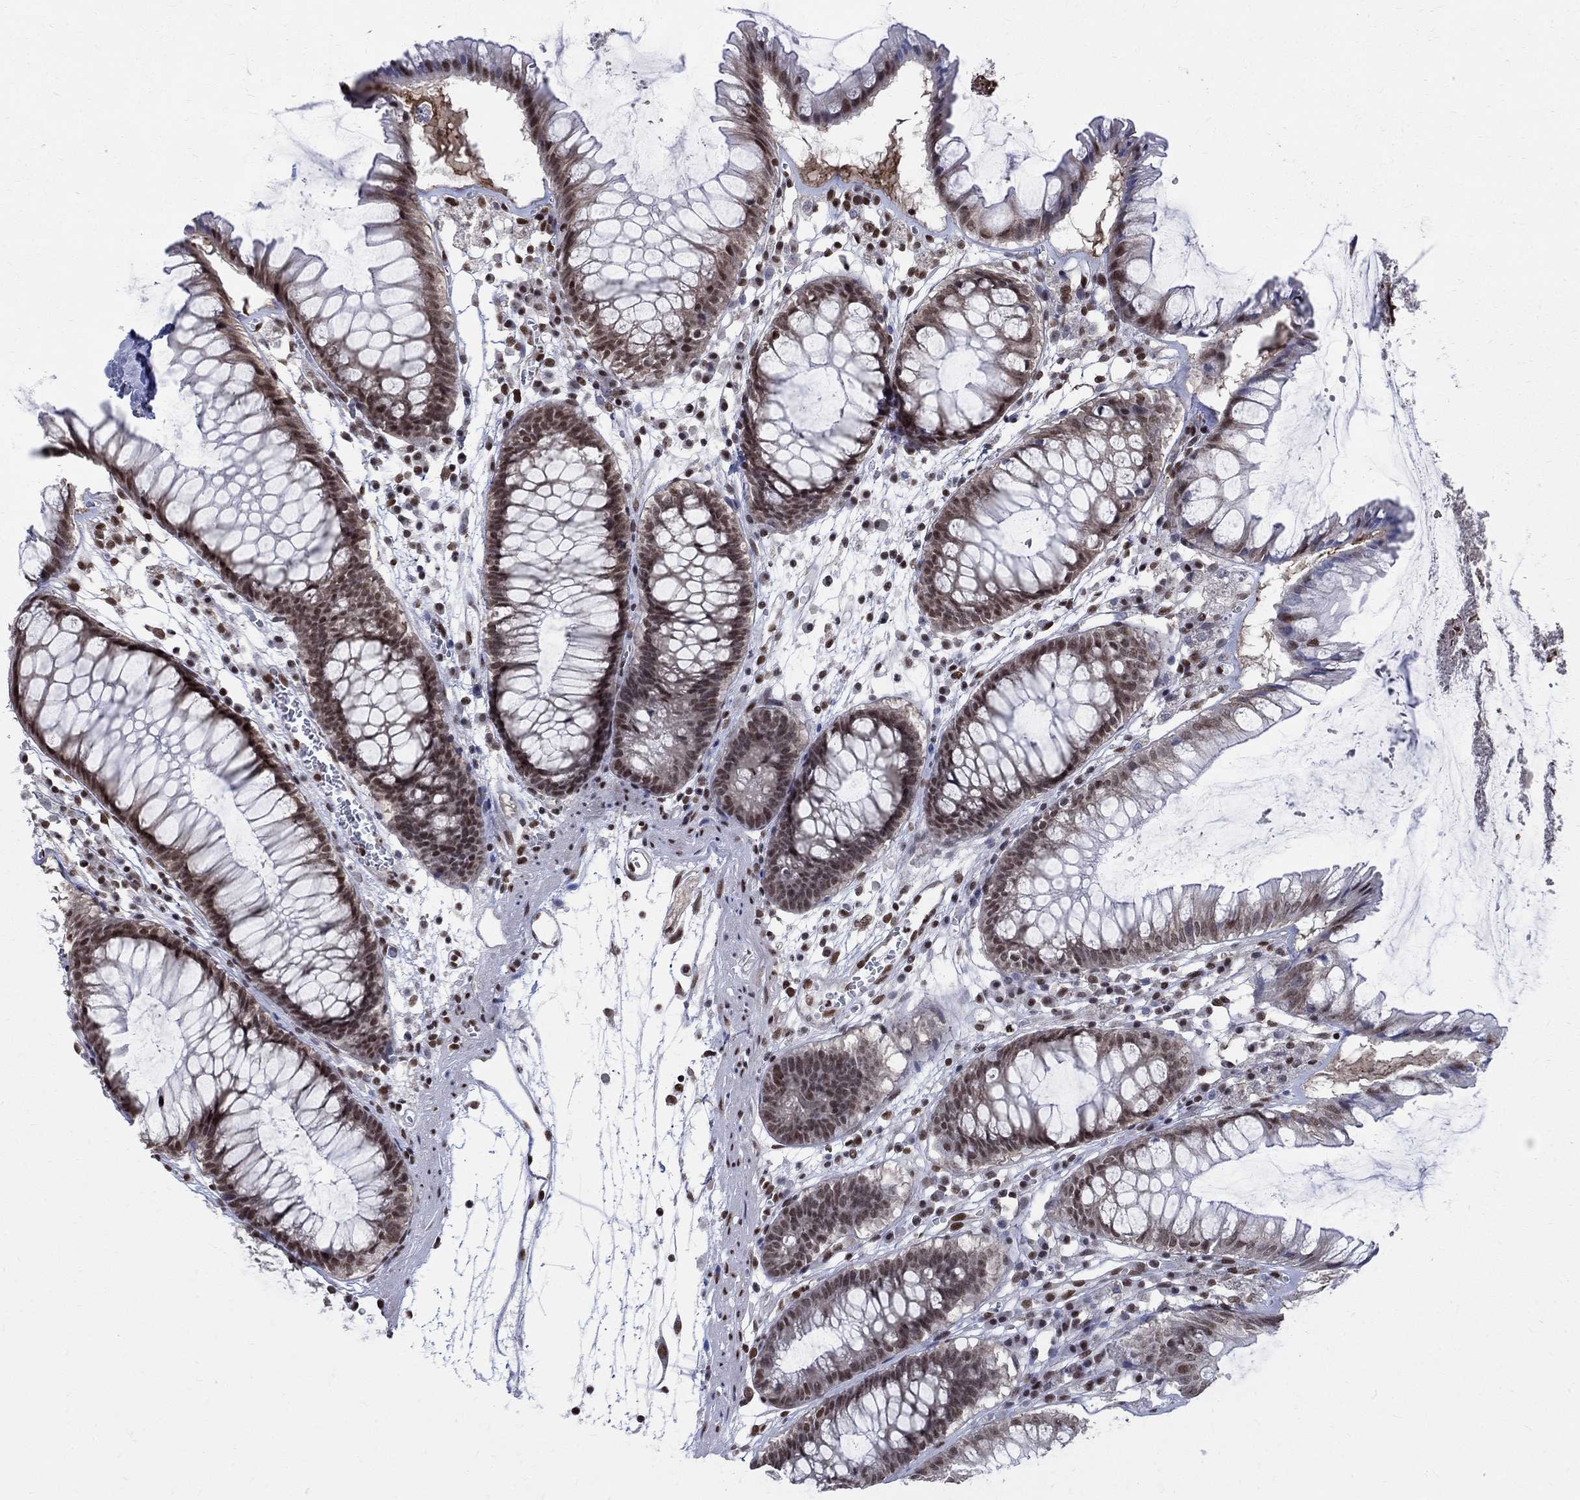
{"staining": {"intensity": "moderate", "quantity": ">75%", "location": "nuclear"}, "tissue": "colon", "cell_type": "Endothelial cells", "image_type": "normal", "snomed": [{"axis": "morphology", "description": "Normal tissue, NOS"}, {"axis": "morphology", "description": "Adenocarcinoma, NOS"}, {"axis": "topography", "description": "Colon"}], "caption": "Moderate nuclear staining for a protein is present in approximately >75% of endothelial cells of unremarkable colon using immunohistochemistry (IHC).", "gene": "FBXO16", "patient": {"sex": "male", "age": 65}}